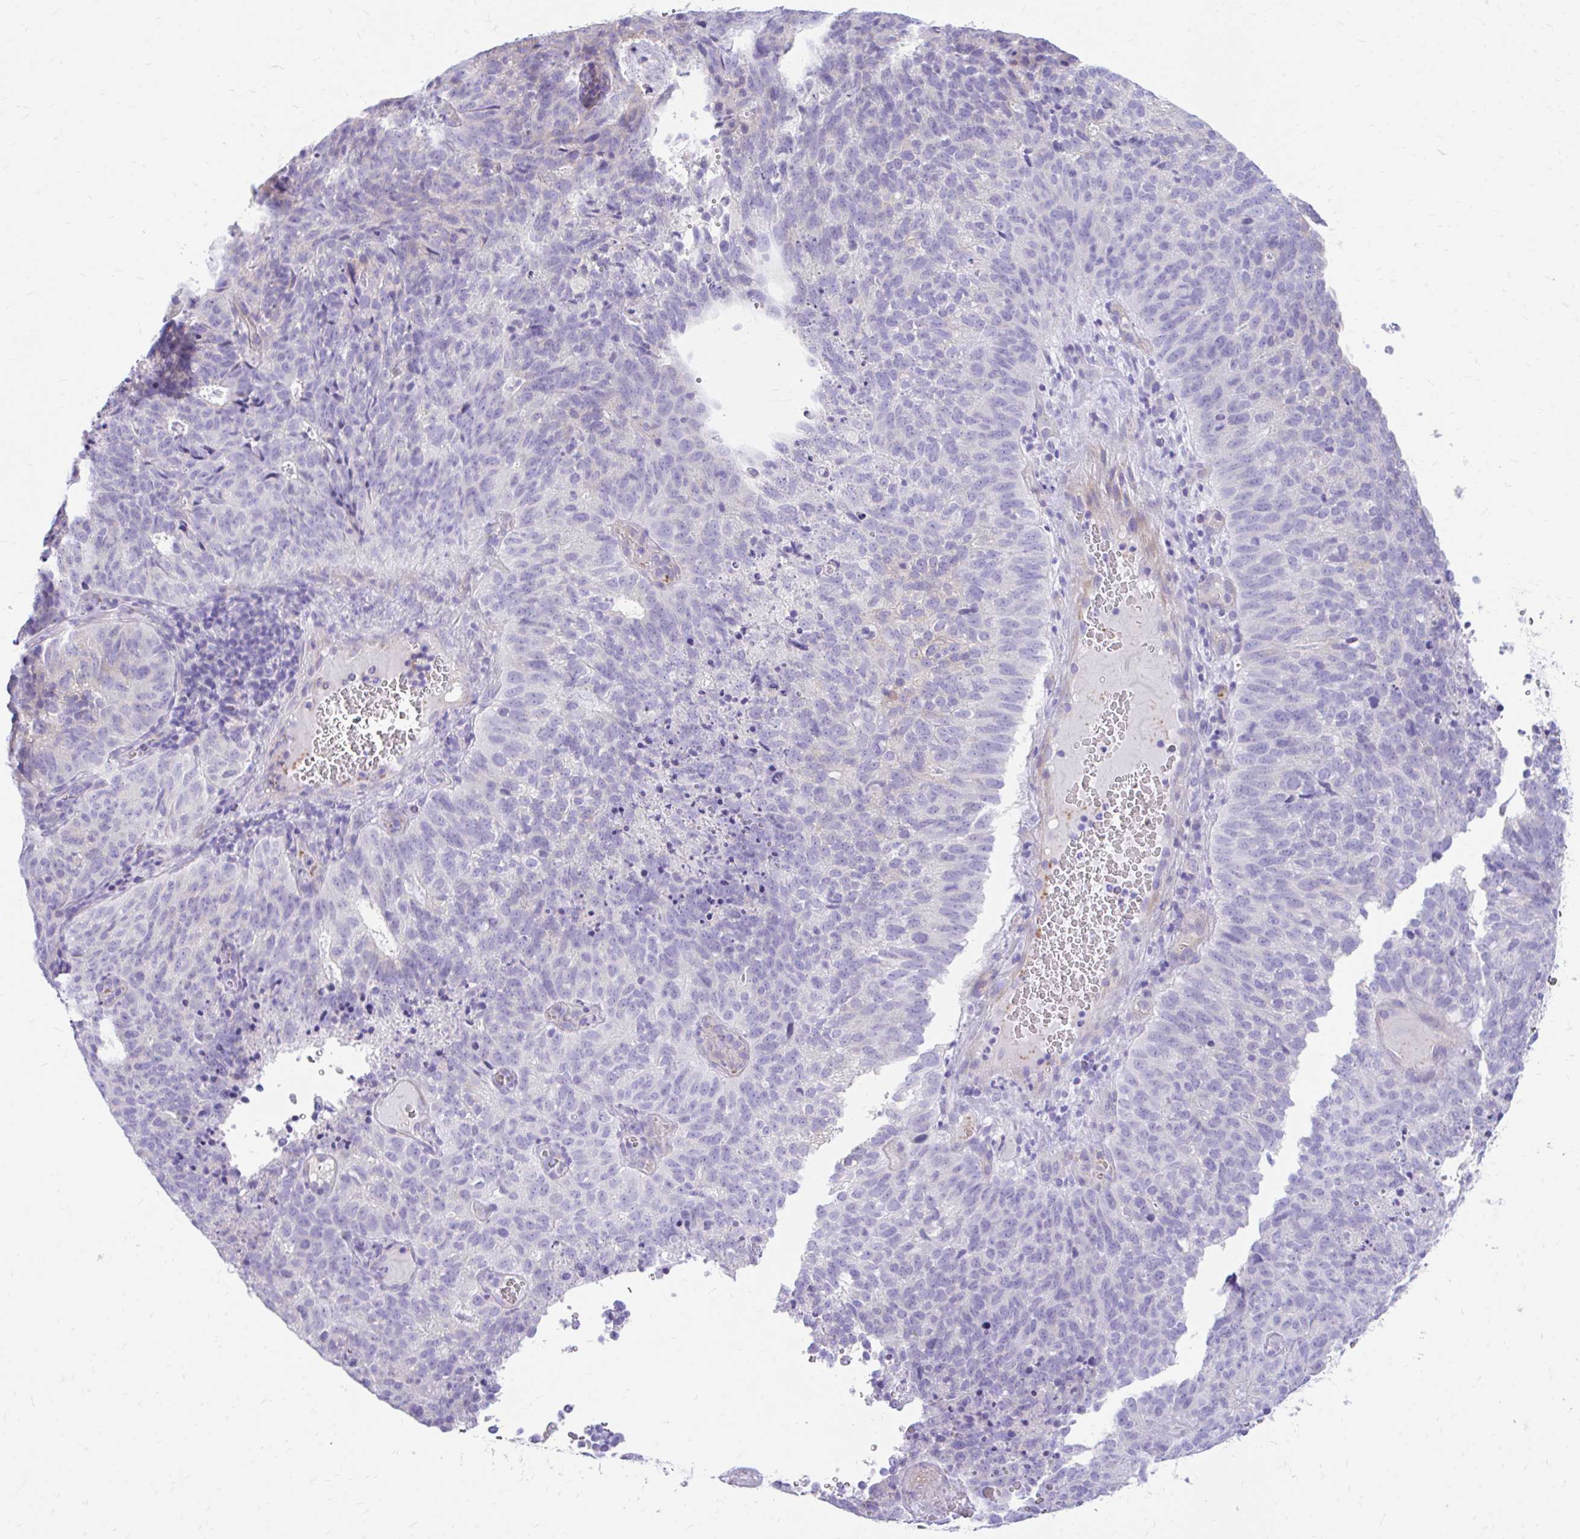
{"staining": {"intensity": "negative", "quantity": "none", "location": "none"}, "tissue": "cervical cancer", "cell_type": "Tumor cells", "image_type": "cancer", "snomed": [{"axis": "morphology", "description": "Adenocarcinoma, NOS"}, {"axis": "topography", "description": "Cervix"}], "caption": "IHC of cervical adenocarcinoma exhibits no positivity in tumor cells.", "gene": "KRIT1", "patient": {"sex": "female", "age": 38}}